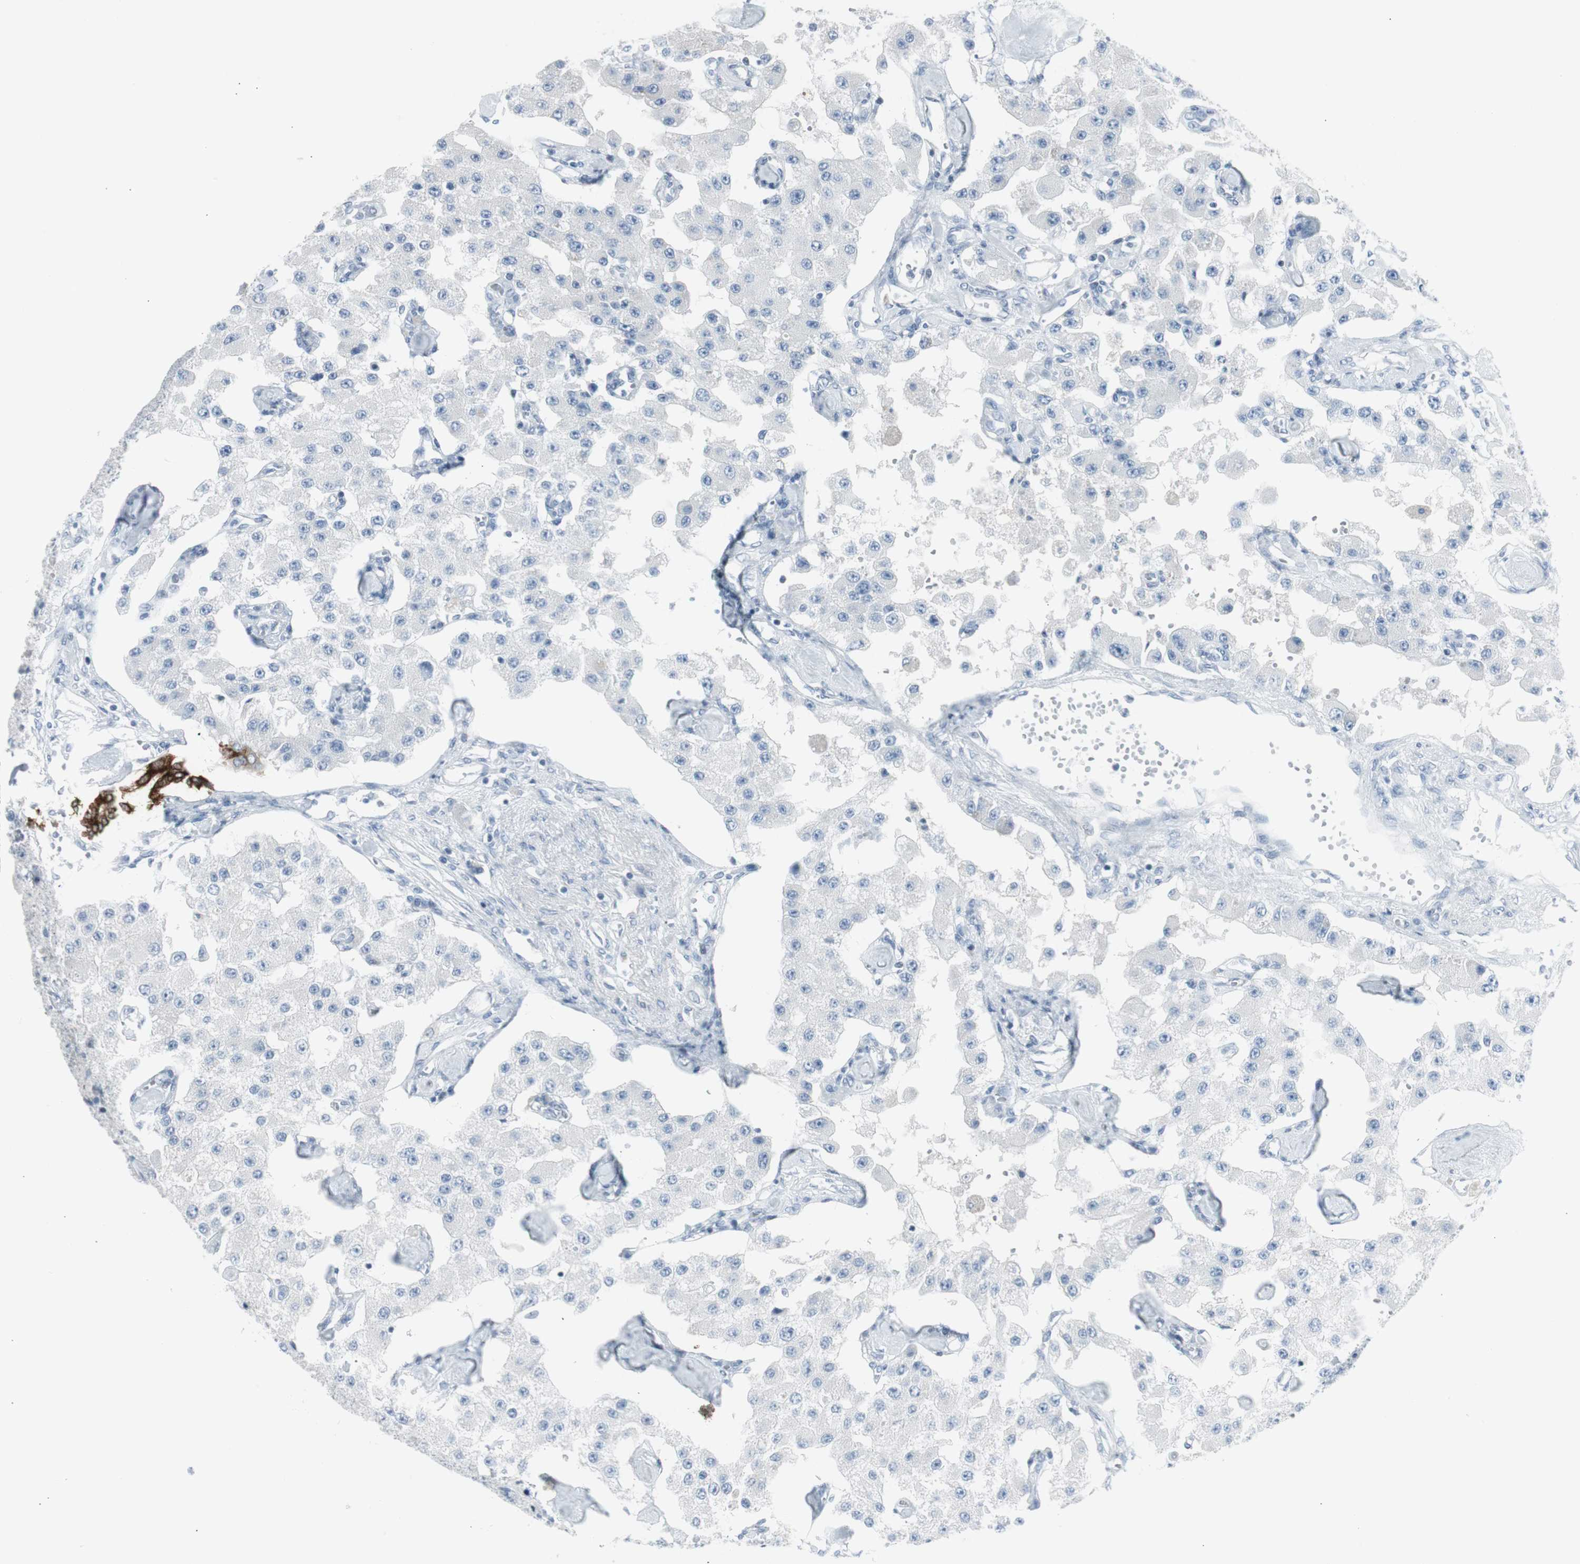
{"staining": {"intensity": "negative", "quantity": "none", "location": "none"}, "tissue": "carcinoid", "cell_type": "Tumor cells", "image_type": "cancer", "snomed": [{"axis": "morphology", "description": "Carcinoid, malignant, NOS"}, {"axis": "topography", "description": "Pancreas"}], "caption": "DAB (3,3'-diaminobenzidine) immunohistochemical staining of carcinoid shows no significant positivity in tumor cells.", "gene": "AGR2", "patient": {"sex": "male", "age": 41}}